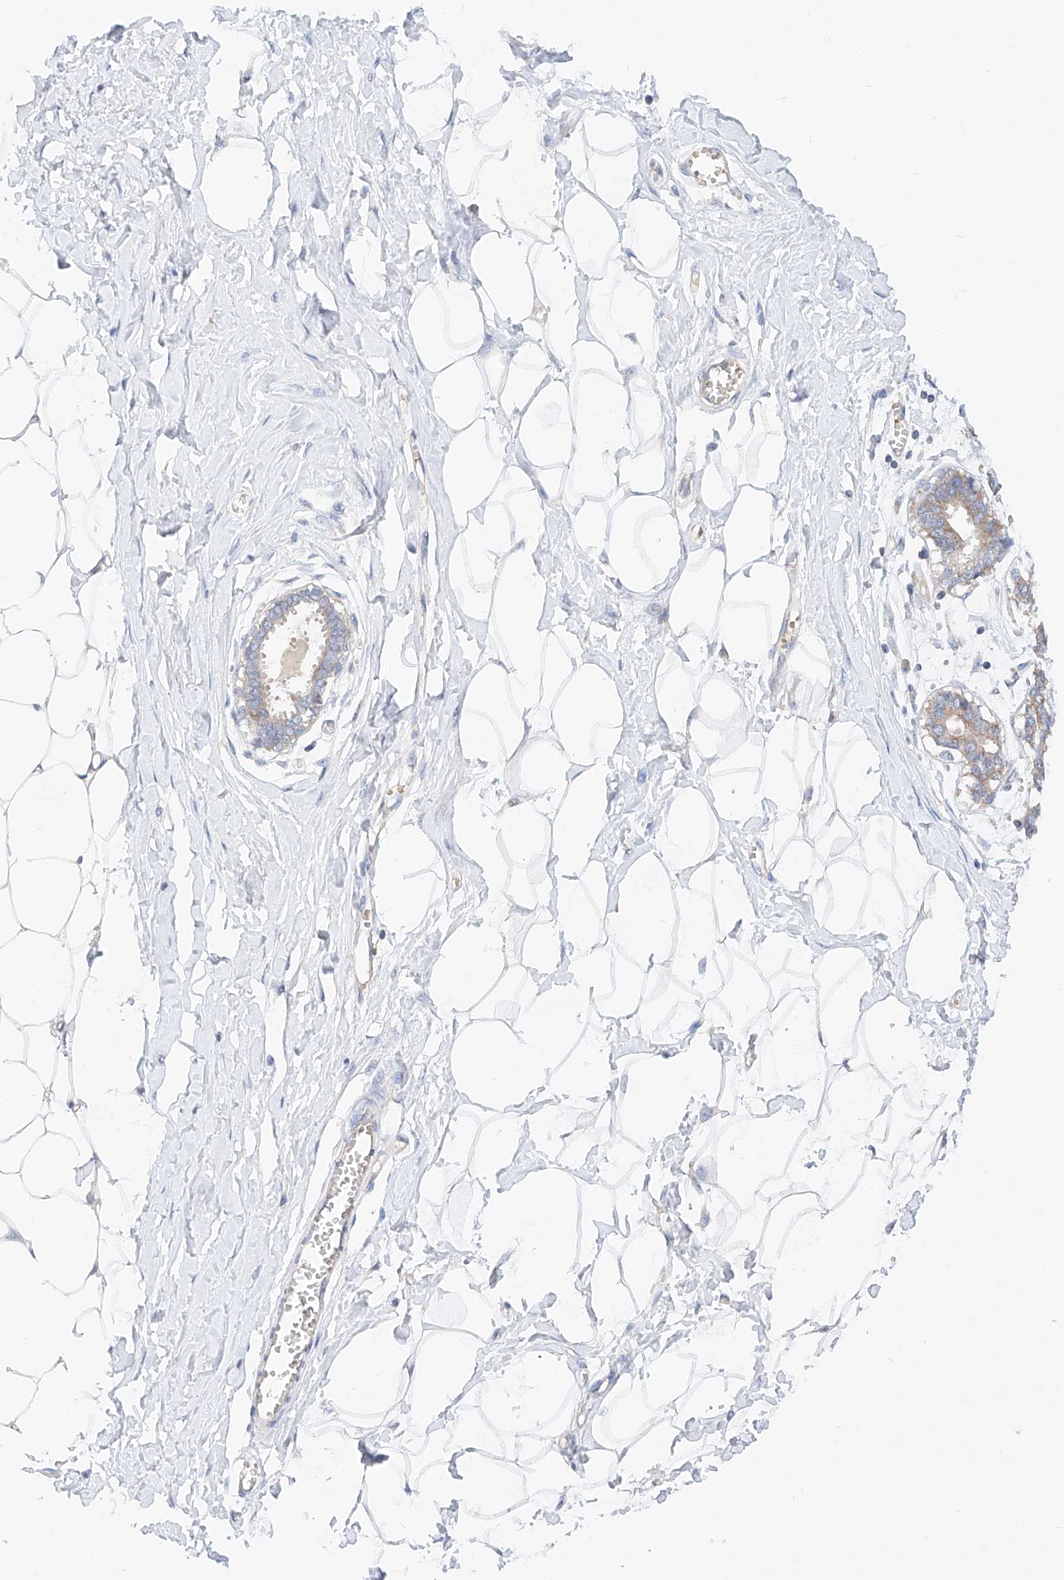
{"staining": {"intensity": "negative", "quantity": "none", "location": "none"}, "tissue": "breast", "cell_type": "Adipocytes", "image_type": "normal", "snomed": [{"axis": "morphology", "description": "Normal tissue, NOS"}, {"axis": "topography", "description": "Breast"}], "caption": "IHC of unremarkable human breast displays no staining in adipocytes. (Brightfield microscopy of DAB (3,3'-diaminobenzidine) immunohistochemistry at high magnification).", "gene": "NR1D1", "patient": {"sex": "female", "age": 27}}